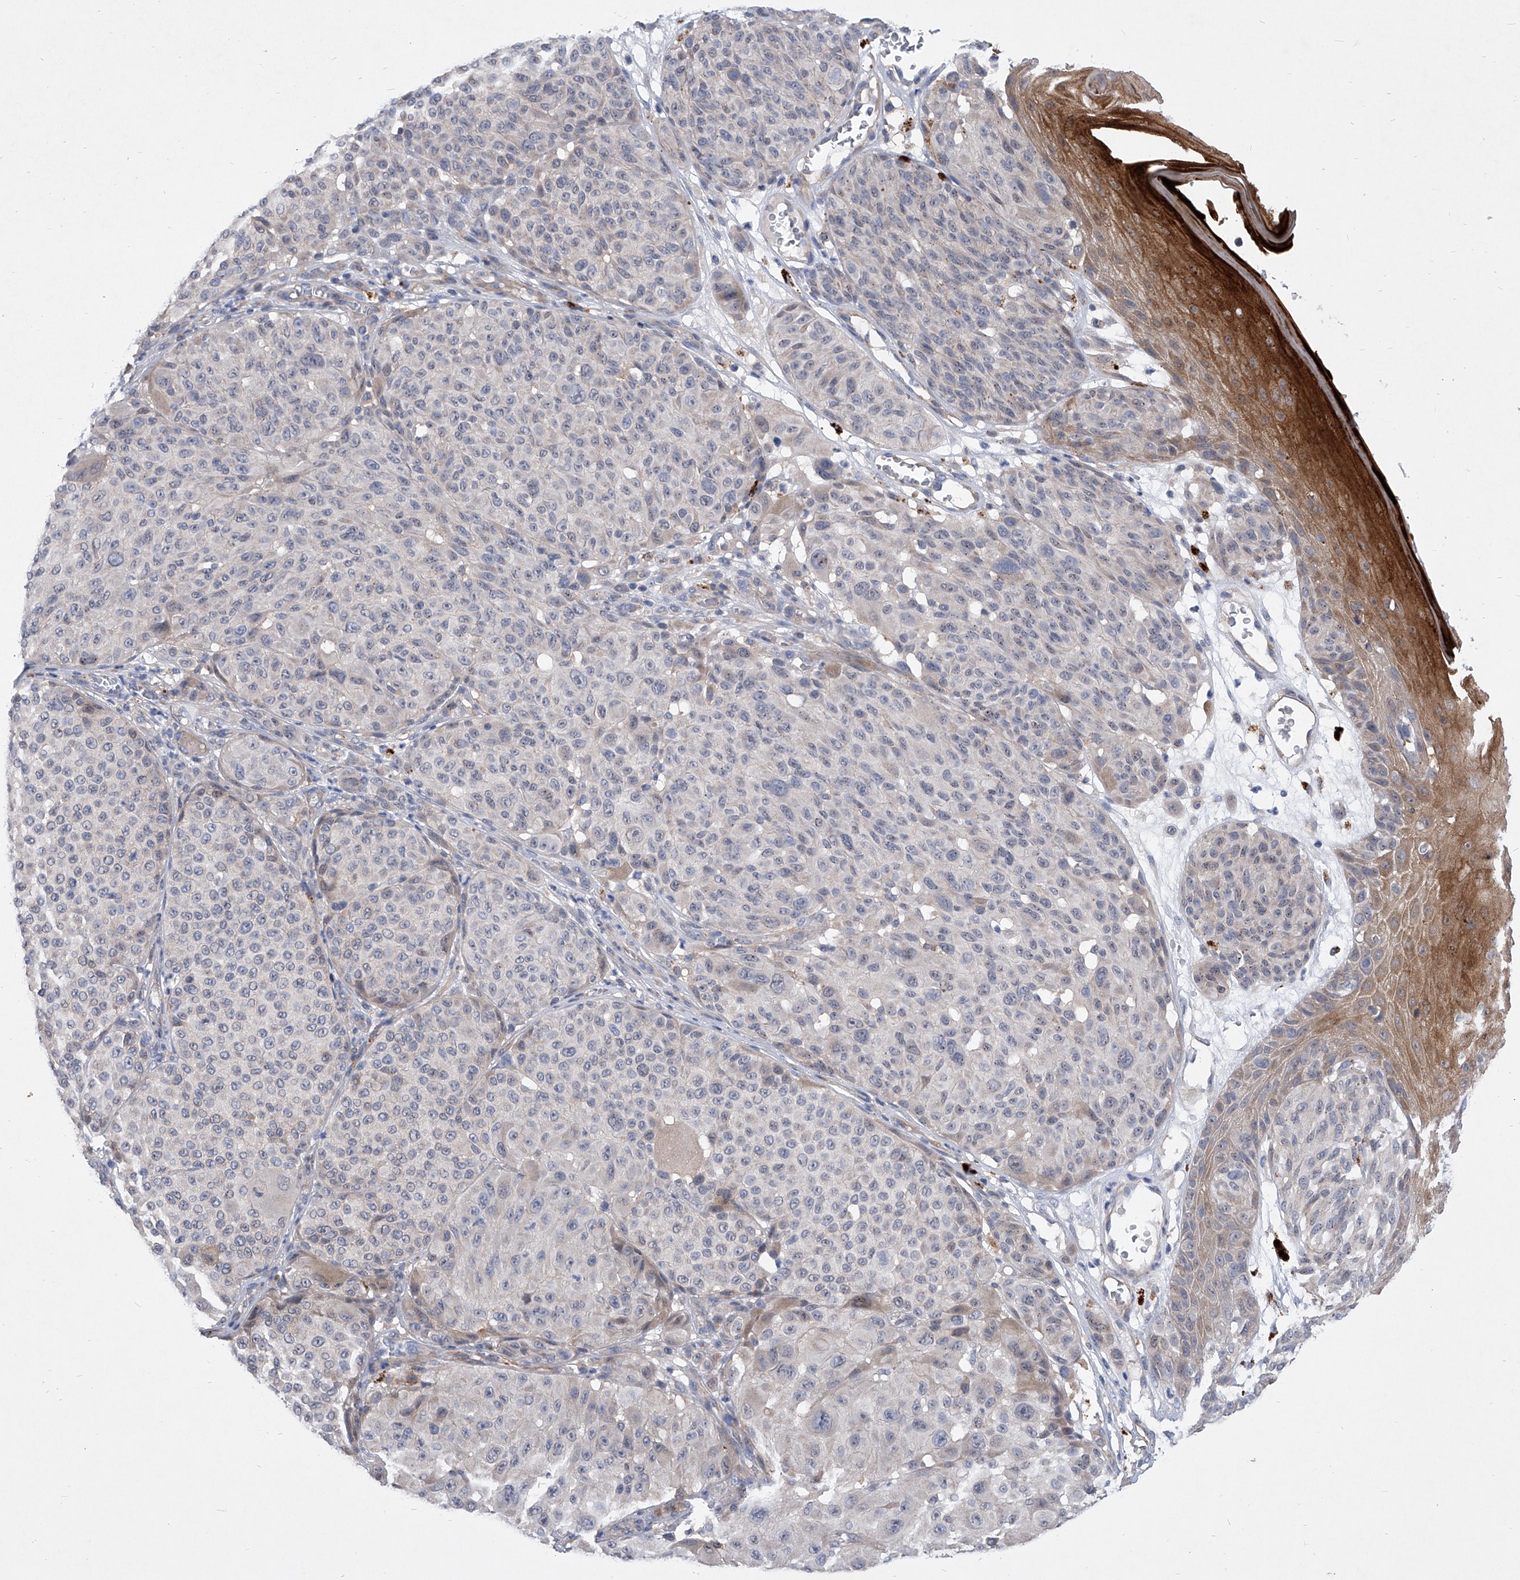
{"staining": {"intensity": "negative", "quantity": "none", "location": "none"}, "tissue": "melanoma", "cell_type": "Tumor cells", "image_type": "cancer", "snomed": [{"axis": "morphology", "description": "Malignant melanoma, NOS"}, {"axis": "topography", "description": "Skin"}], "caption": "High power microscopy micrograph of an immunohistochemistry histopathology image of malignant melanoma, revealing no significant staining in tumor cells.", "gene": "MINDY4", "patient": {"sex": "male", "age": 83}}